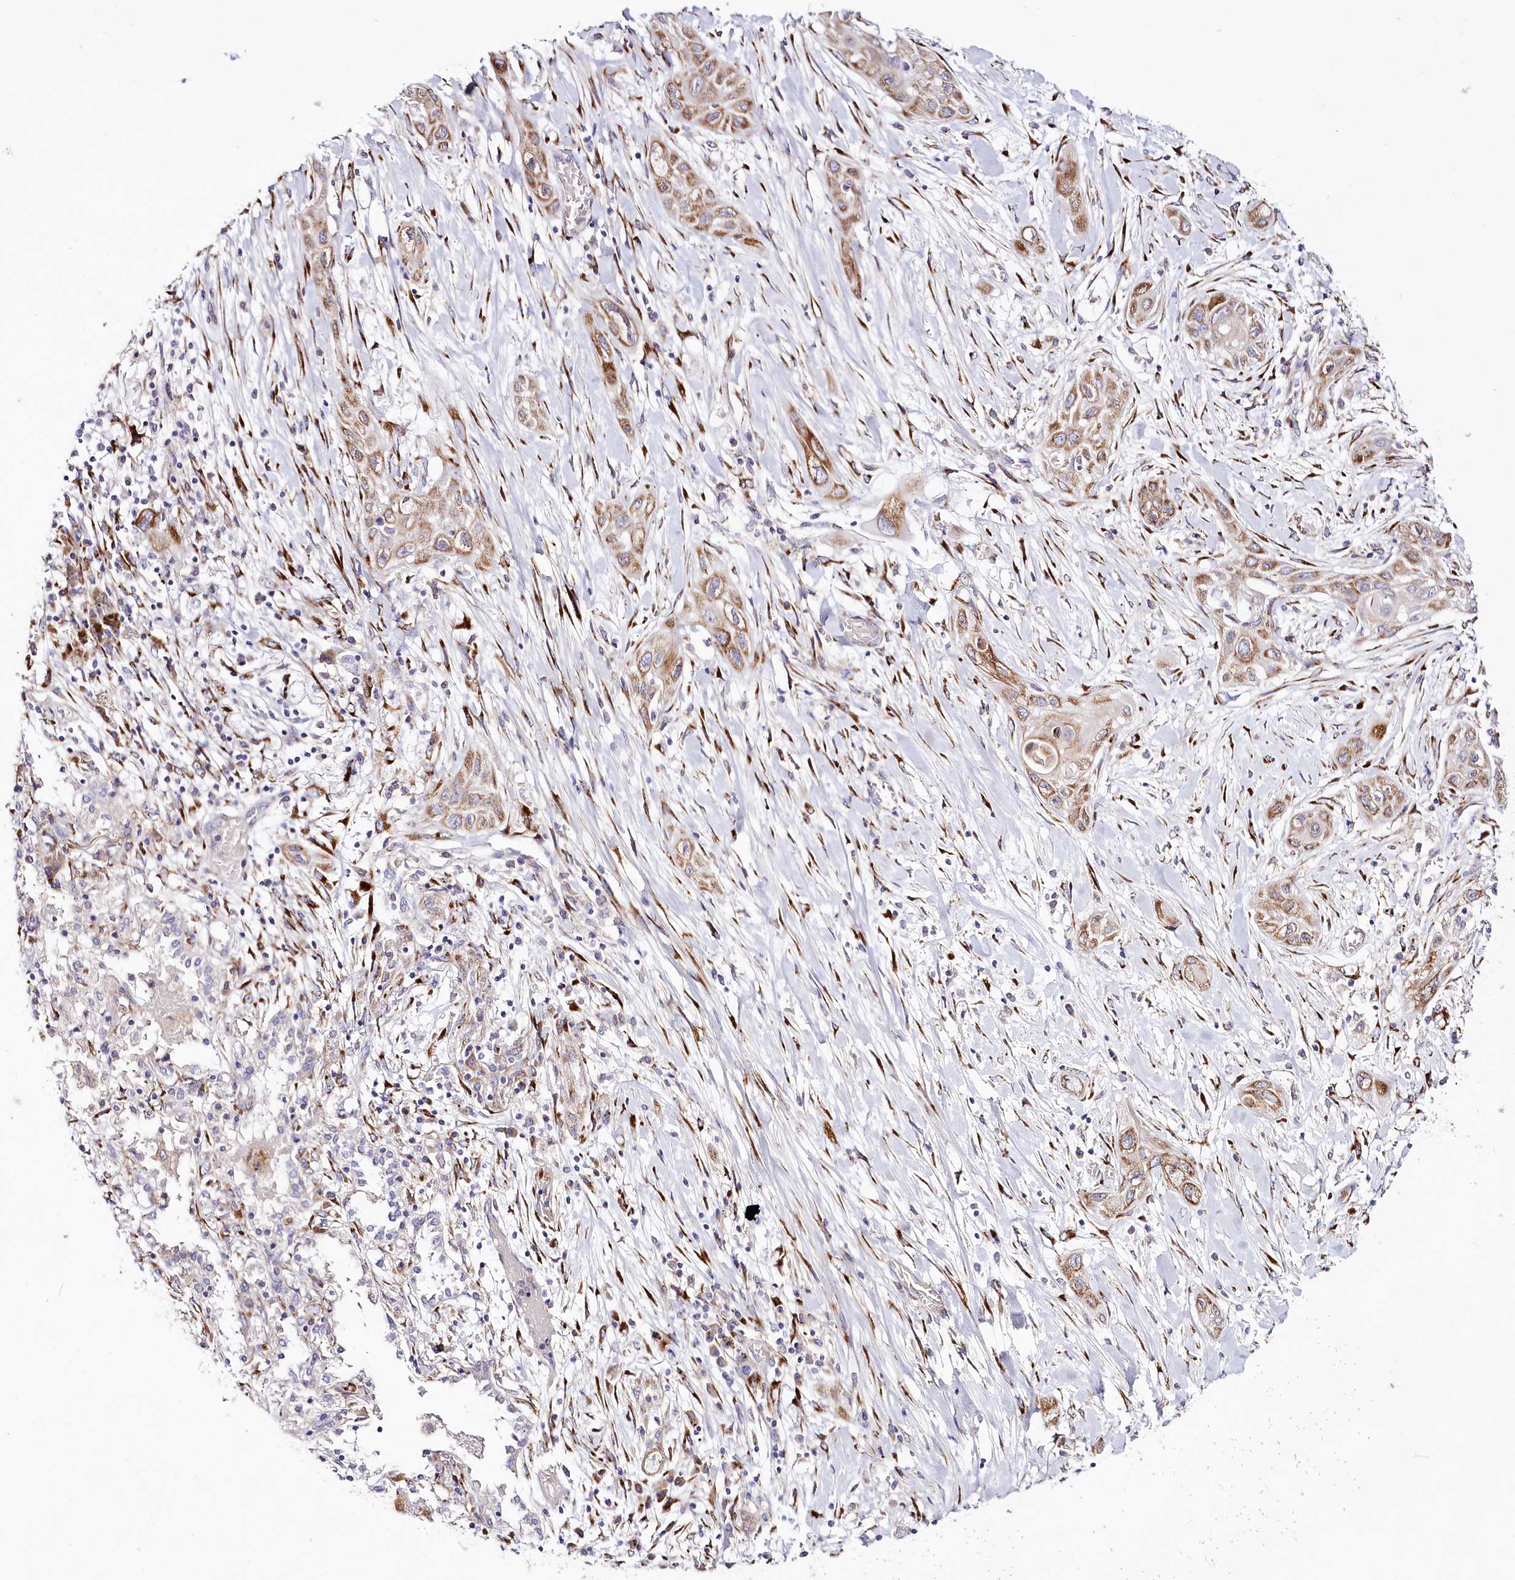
{"staining": {"intensity": "moderate", "quantity": ">75%", "location": "cytoplasmic/membranous"}, "tissue": "lung cancer", "cell_type": "Tumor cells", "image_type": "cancer", "snomed": [{"axis": "morphology", "description": "Squamous cell carcinoma, NOS"}, {"axis": "topography", "description": "Lung"}], "caption": "A micrograph showing moderate cytoplasmic/membranous staining in approximately >75% of tumor cells in squamous cell carcinoma (lung), as visualized by brown immunohistochemical staining.", "gene": "ARFGEF3", "patient": {"sex": "female", "age": 47}}